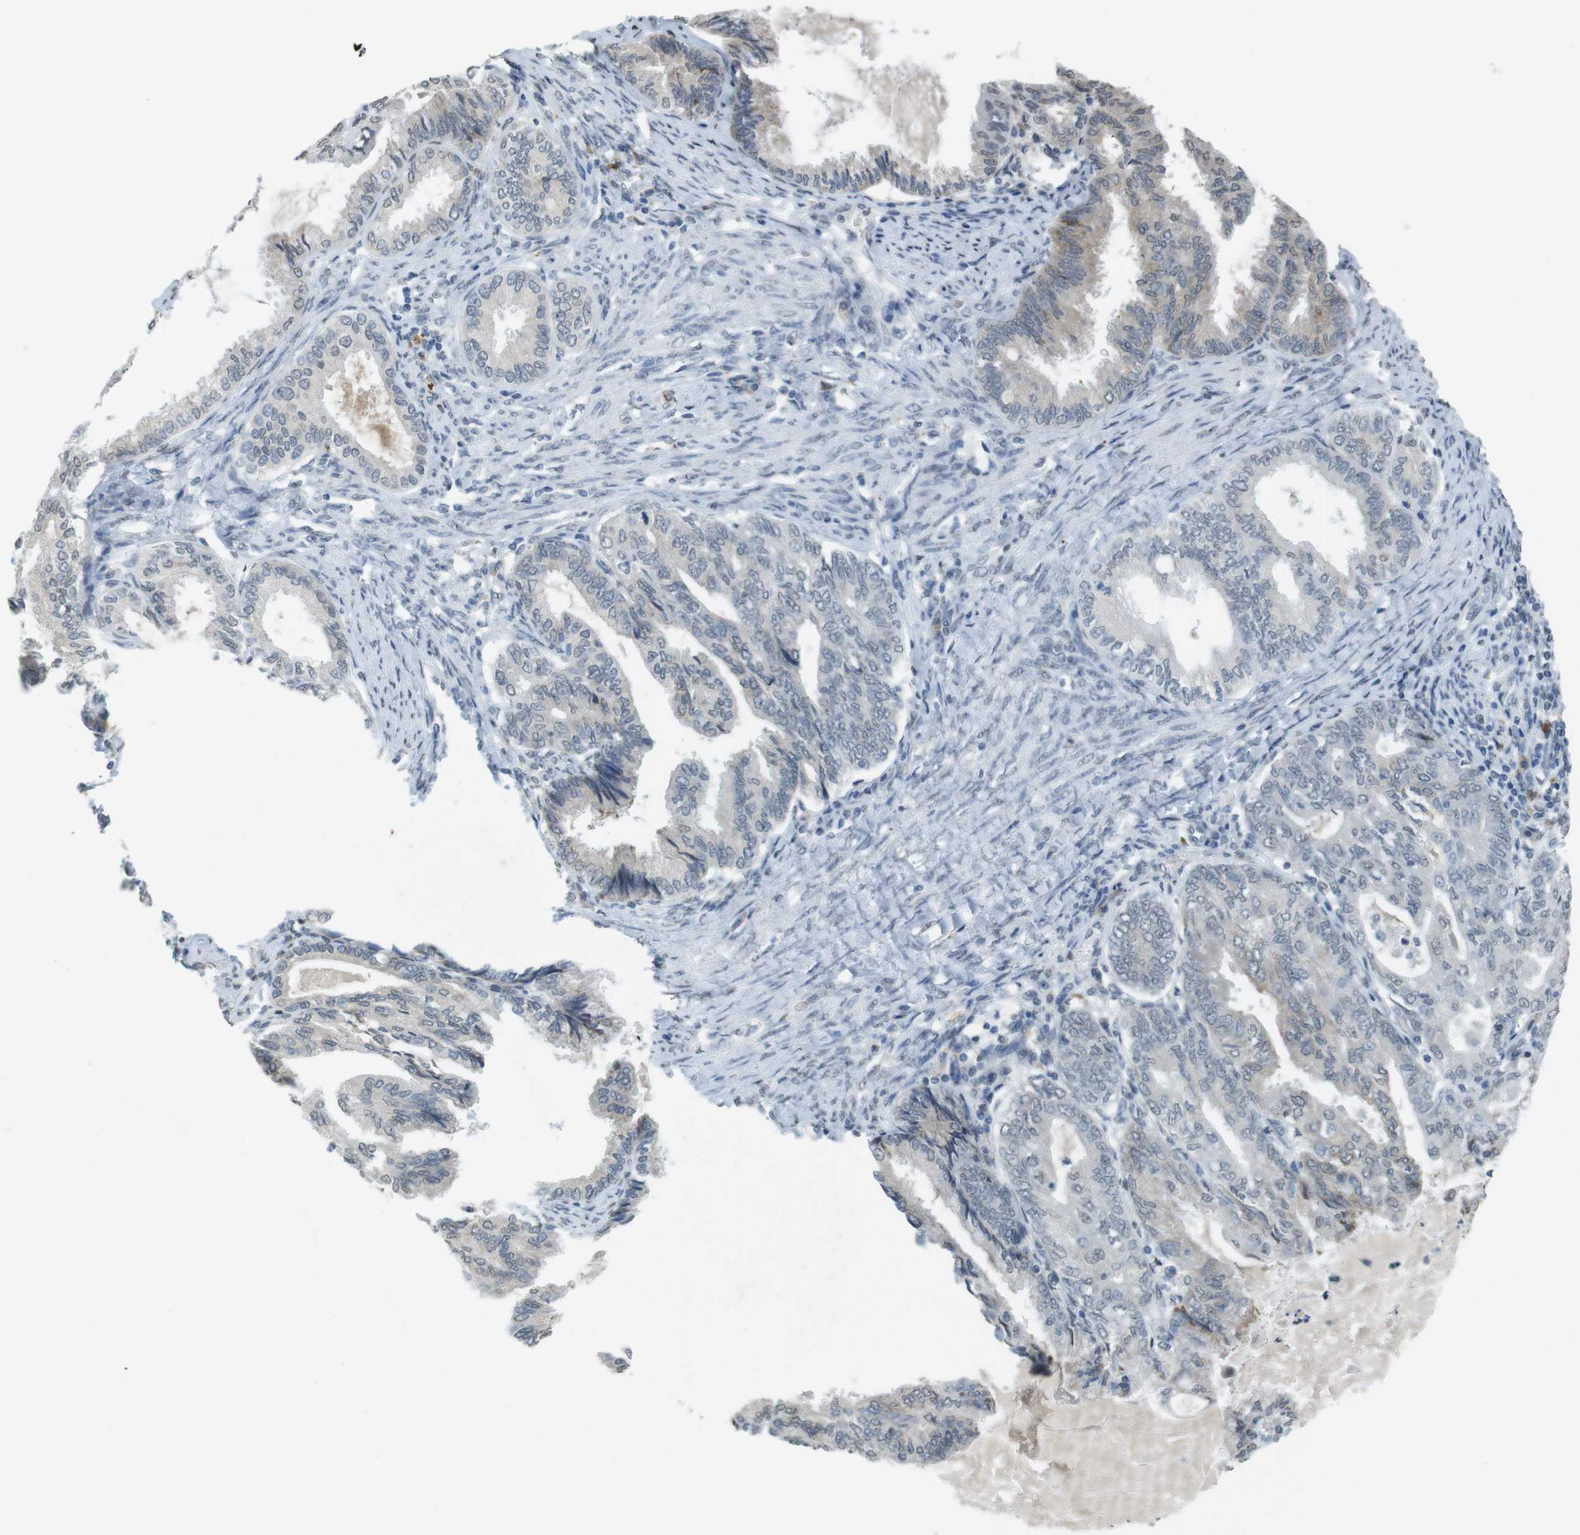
{"staining": {"intensity": "weak", "quantity": "<25%", "location": "cytoplasmic/membranous"}, "tissue": "endometrial cancer", "cell_type": "Tumor cells", "image_type": "cancer", "snomed": [{"axis": "morphology", "description": "Adenocarcinoma, NOS"}, {"axis": "topography", "description": "Endometrium"}], "caption": "Endometrial cancer (adenocarcinoma) was stained to show a protein in brown. There is no significant expression in tumor cells.", "gene": "FZD10", "patient": {"sex": "female", "age": 86}}